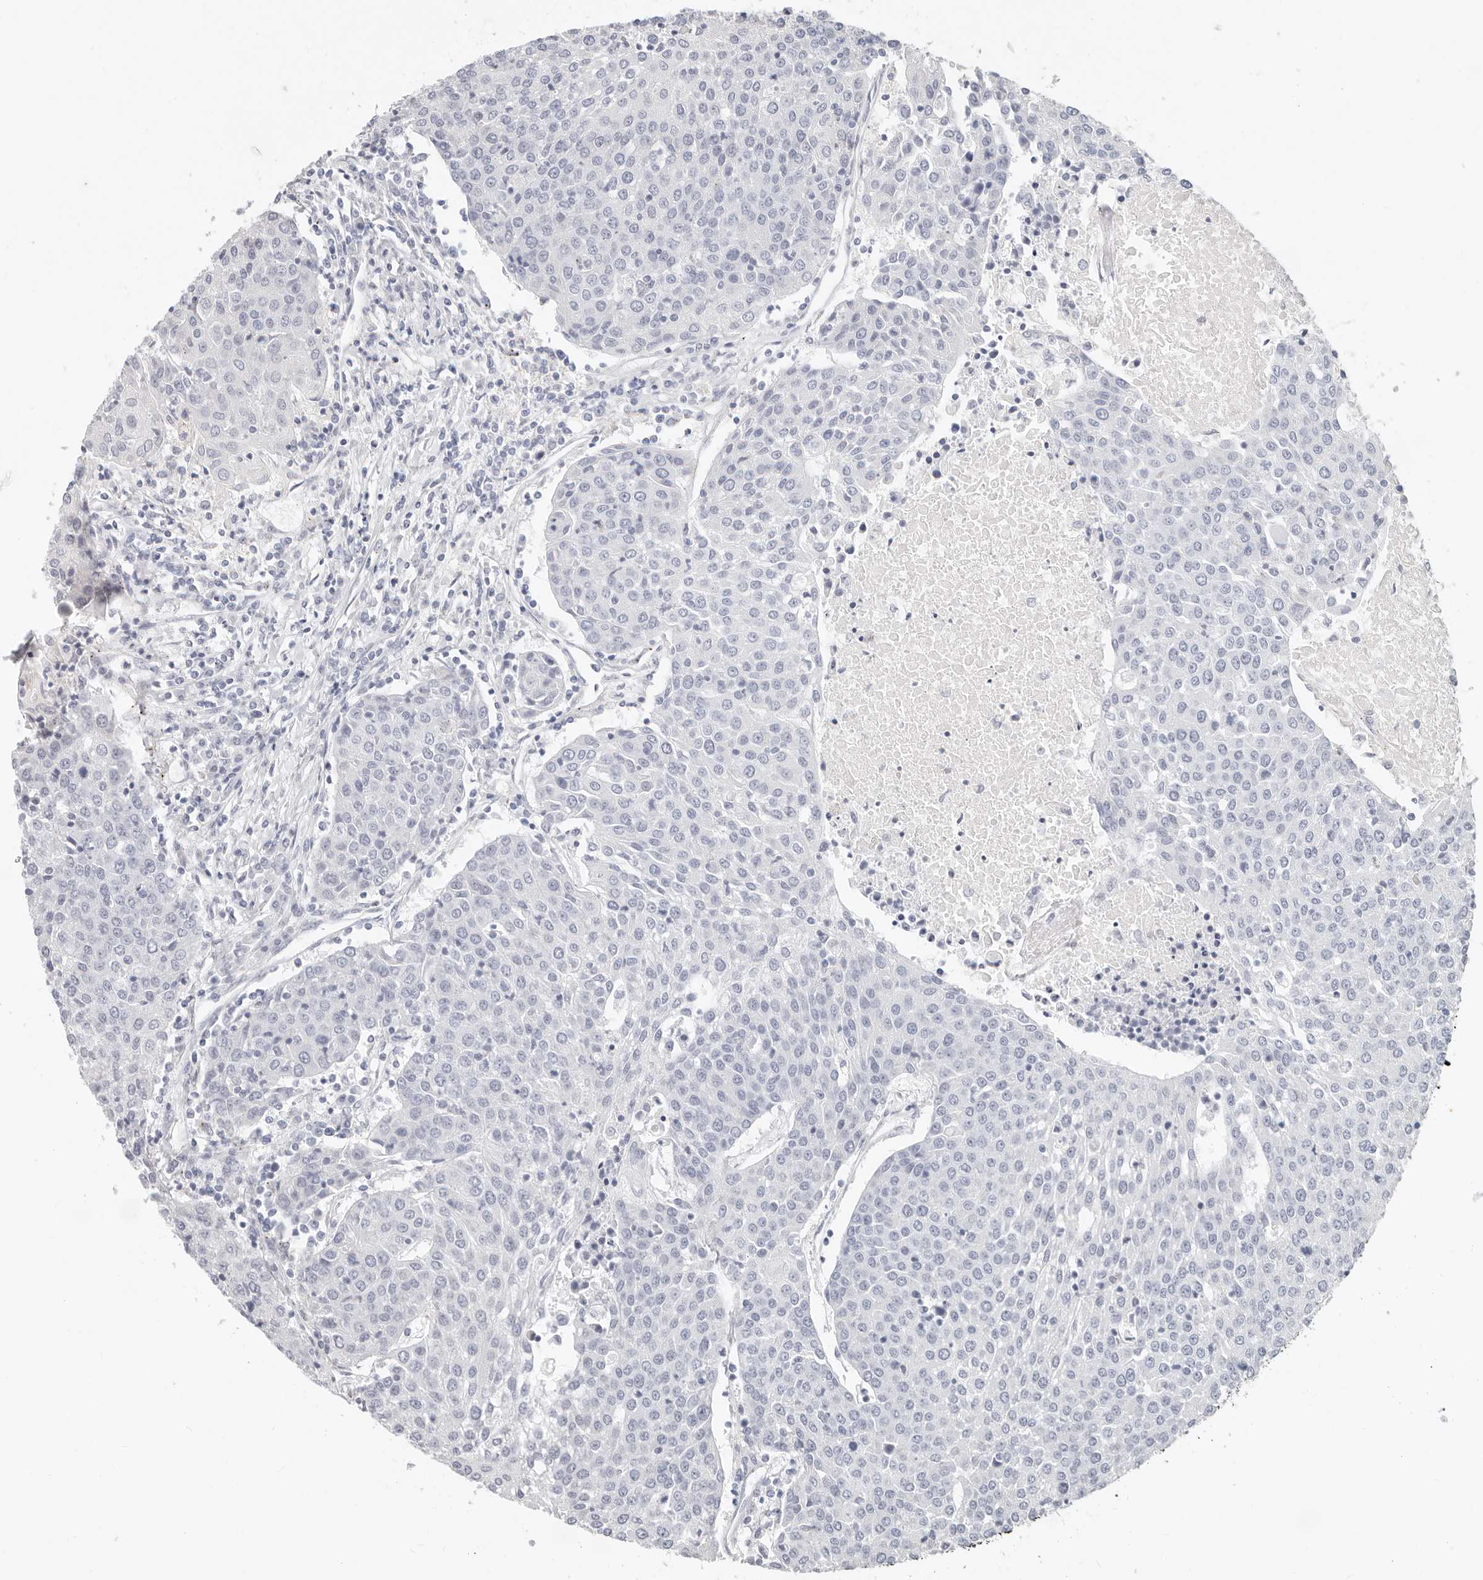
{"staining": {"intensity": "negative", "quantity": "none", "location": "none"}, "tissue": "urothelial cancer", "cell_type": "Tumor cells", "image_type": "cancer", "snomed": [{"axis": "morphology", "description": "Urothelial carcinoma, High grade"}, {"axis": "topography", "description": "Urinary bladder"}], "caption": "Immunohistochemistry of urothelial cancer demonstrates no expression in tumor cells.", "gene": "ZRANB1", "patient": {"sex": "female", "age": 85}}